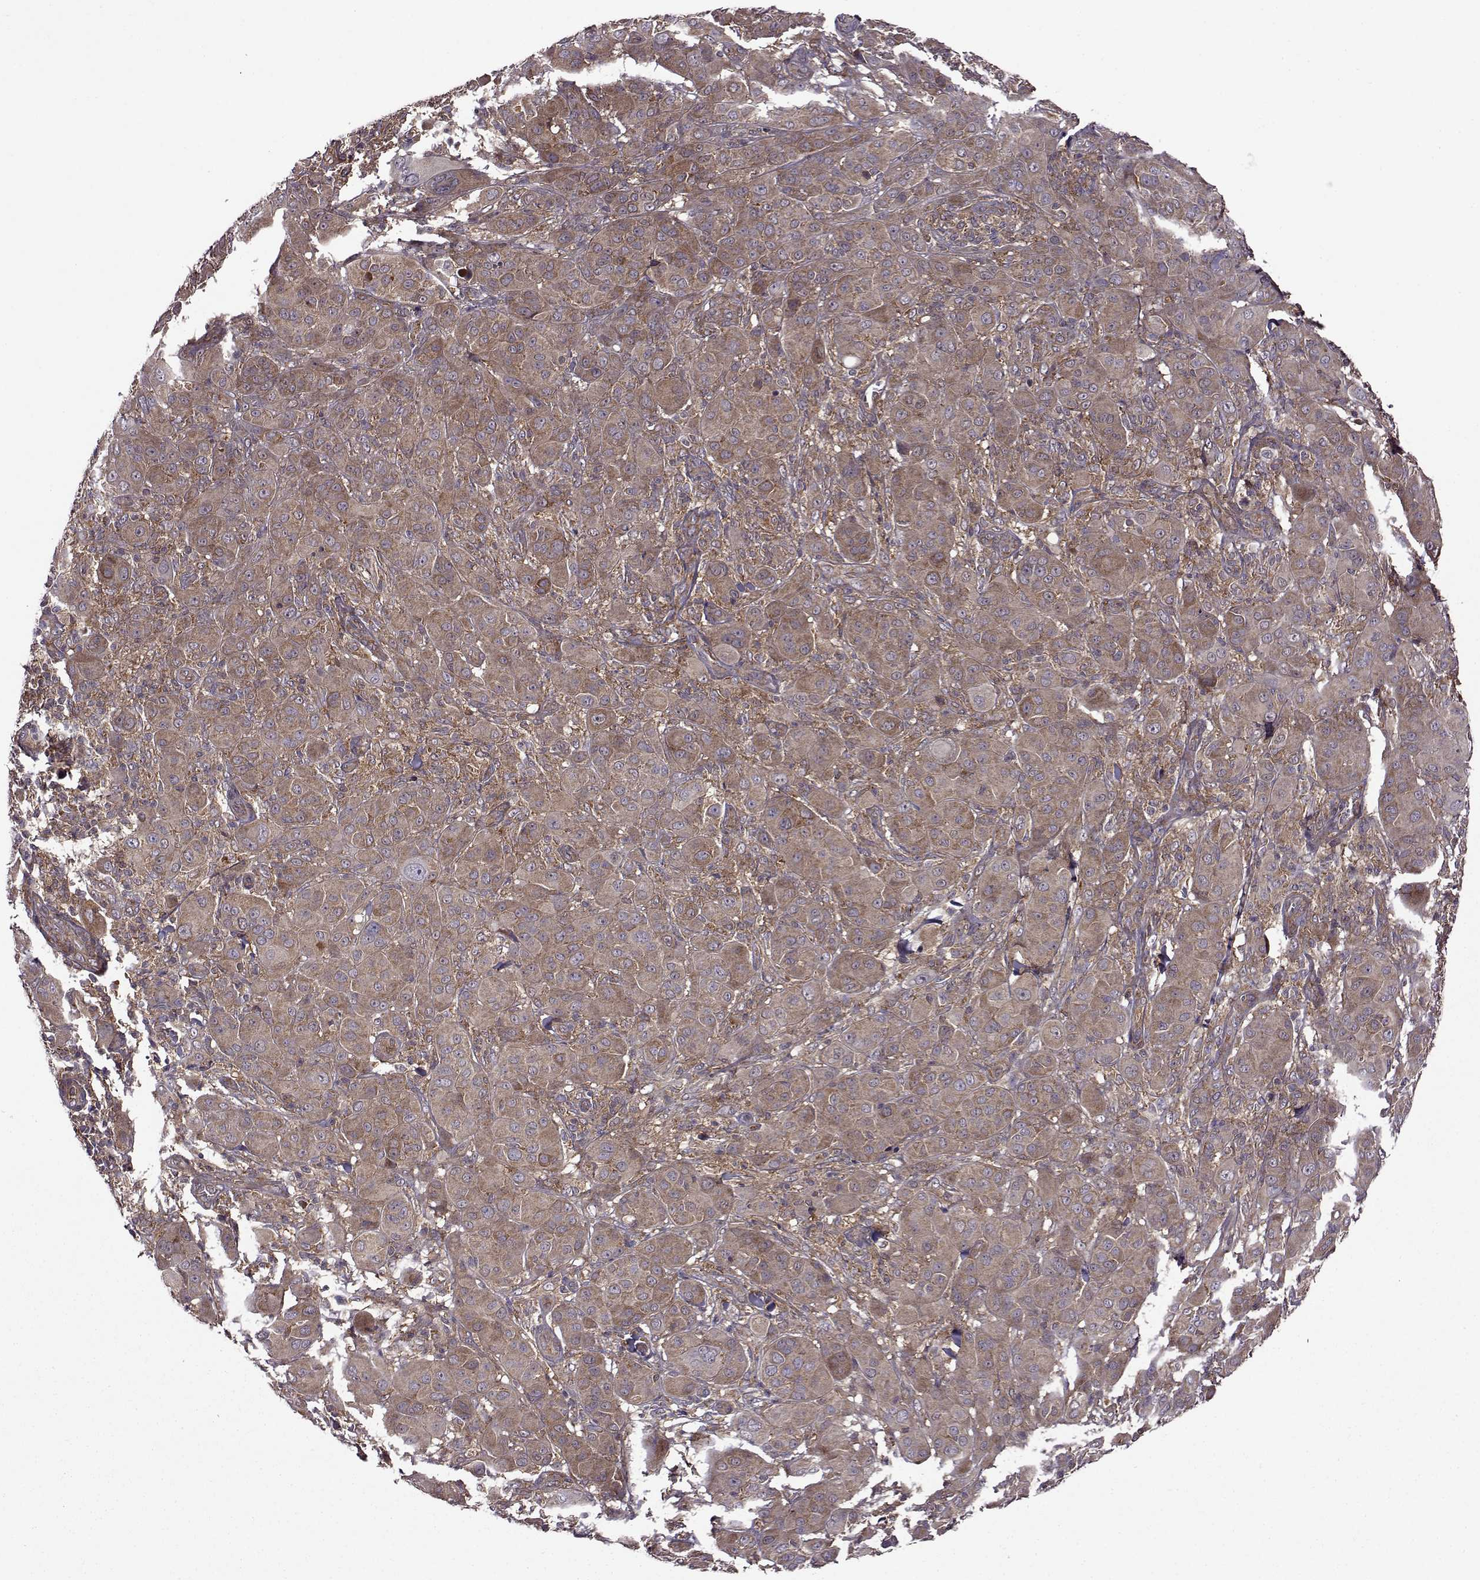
{"staining": {"intensity": "moderate", "quantity": ">75%", "location": "cytoplasmic/membranous"}, "tissue": "melanoma", "cell_type": "Tumor cells", "image_type": "cancer", "snomed": [{"axis": "morphology", "description": "Malignant melanoma, NOS"}, {"axis": "topography", "description": "Skin"}], "caption": "The image demonstrates immunohistochemical staining of melanoma. There is moderate cytoplasmic/membranous expression is identified in about >75% of tumor cells.", "gene": "URI1", "patient": {"sex": "female", "age": 87}}